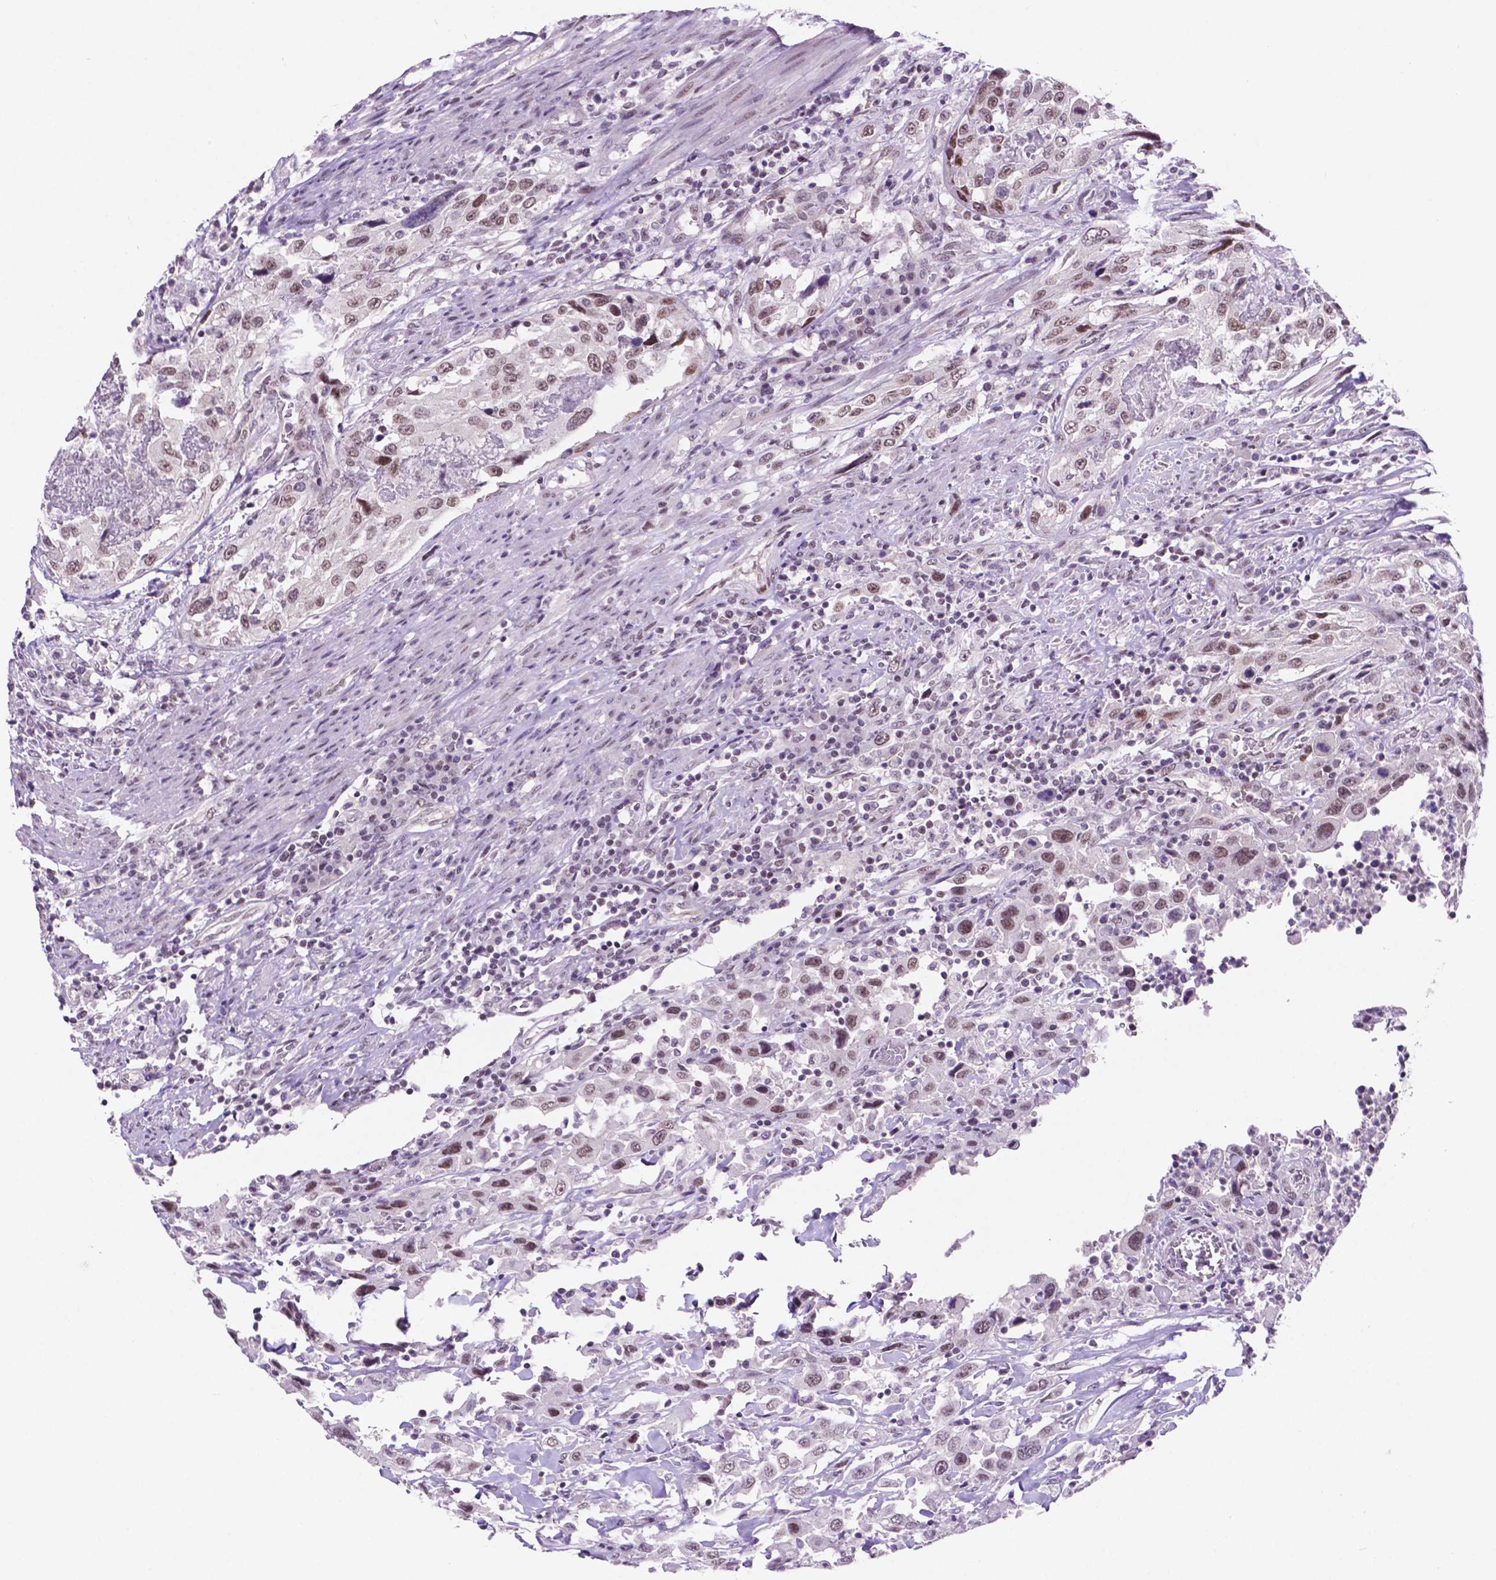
{"staining": {"intensity": "moderate", "quantity": ">75%", "location": "nuclear"}, "tissue": "urothelial cancer", "cell_type": "Tumor cells", "image_type": "cancer", "snomed": [{"axis": "morphology", "description": "Urothelial carcinoma, High grade"}, {"axis": "topography", "description": "Urinary bladder"}], "caption": "Urothelial cancer stained with a protein marker demonstrates moderate staining in tumor cells.", "gene": "NCOR1", "patient": {"sex": "male", "age": 61}}